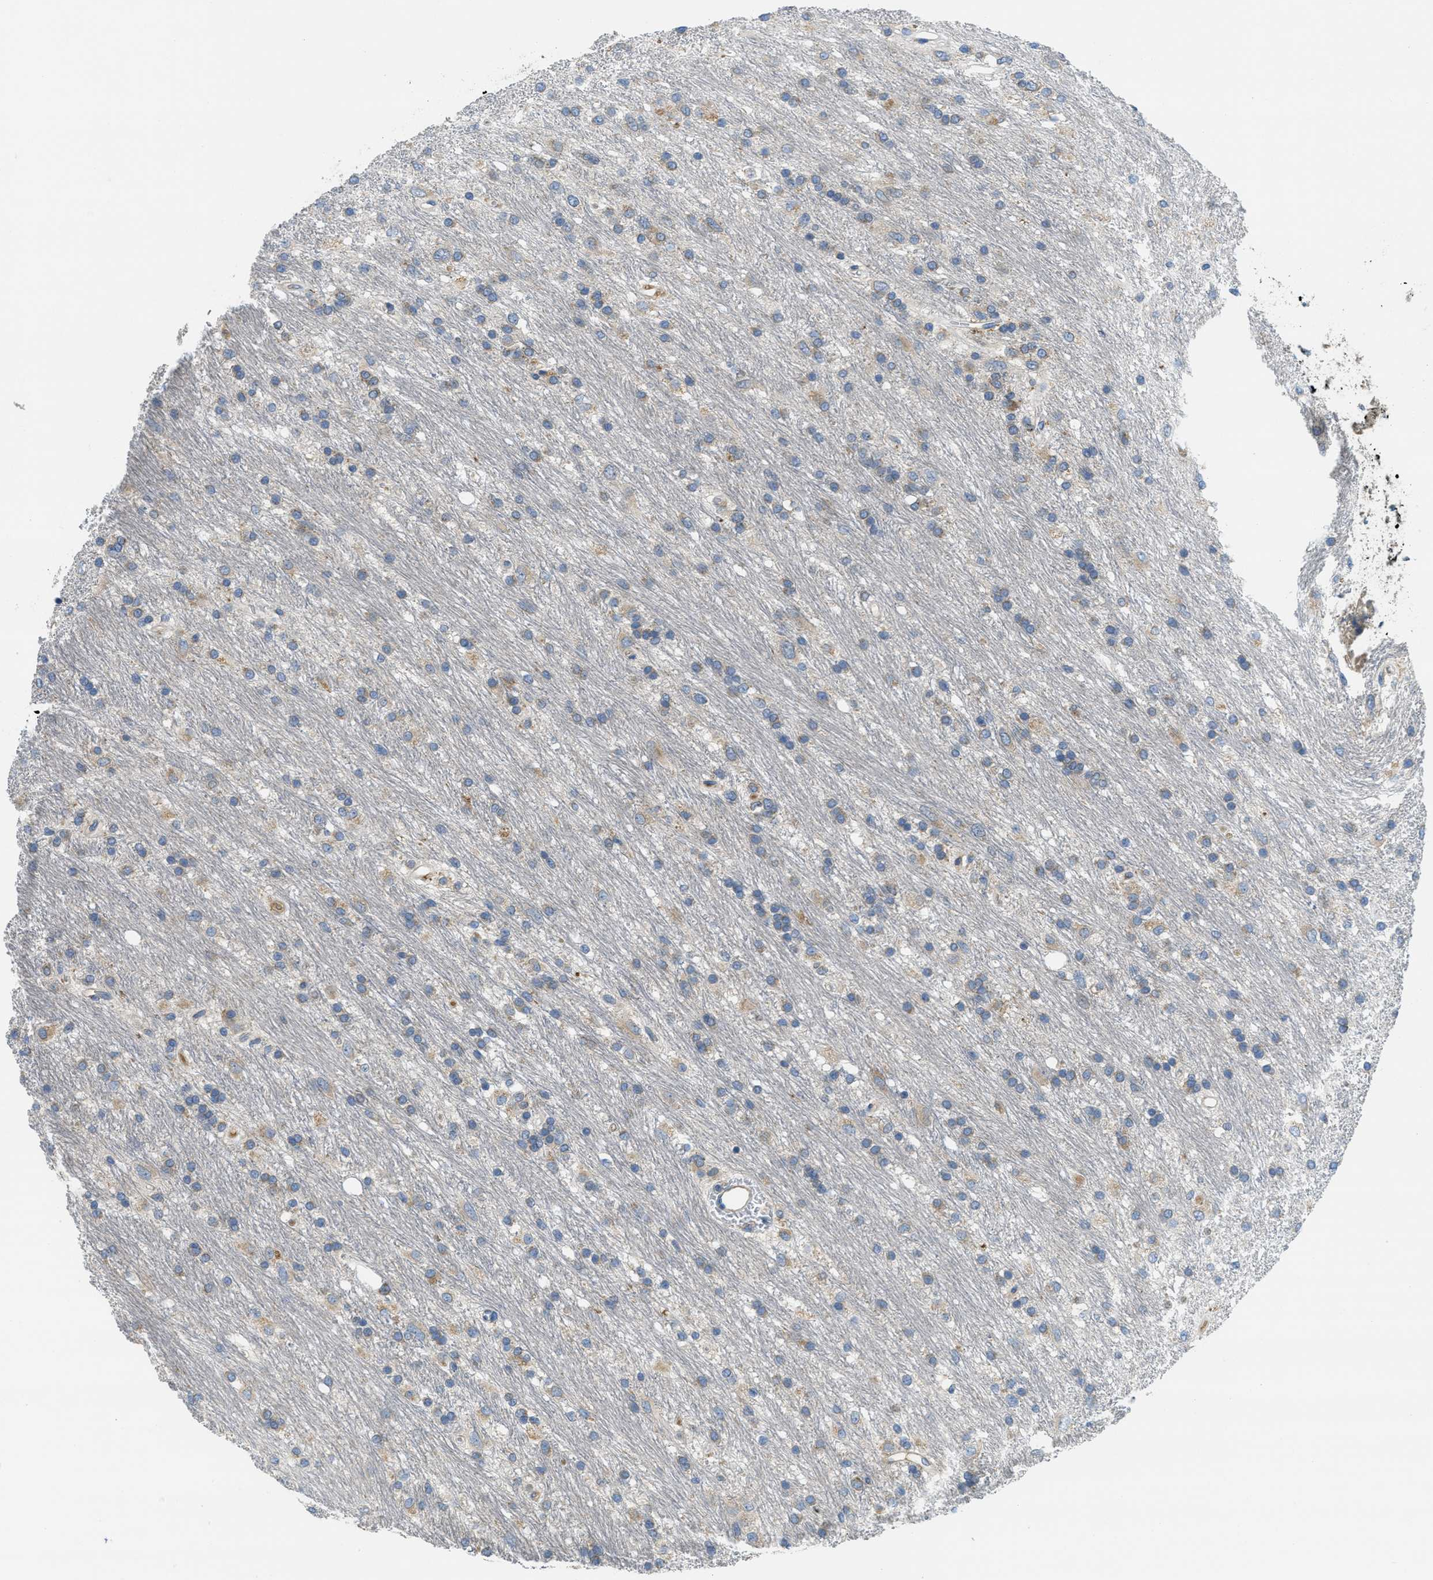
{"staining": {"intensity": "weak", "quantity": "<25%", "location": "cytoplasmic/membranous"}, "tissue": "glioma", "cell_type": "Tumor cells", "image_type": "cancer", "snomed": [{"axis": "morphology", "description": "Glioma, malignant, Low grade"}, {"axis": "topography", "description": "Brain"}], "caption": "Immunohistochemistry (IHC) image of neoplastic tissue: human glioma stained with DAB displays no significant protein staining in tumor cells.", "gene": "SSR1", "patient": {"sex": "male", "age": 77}}